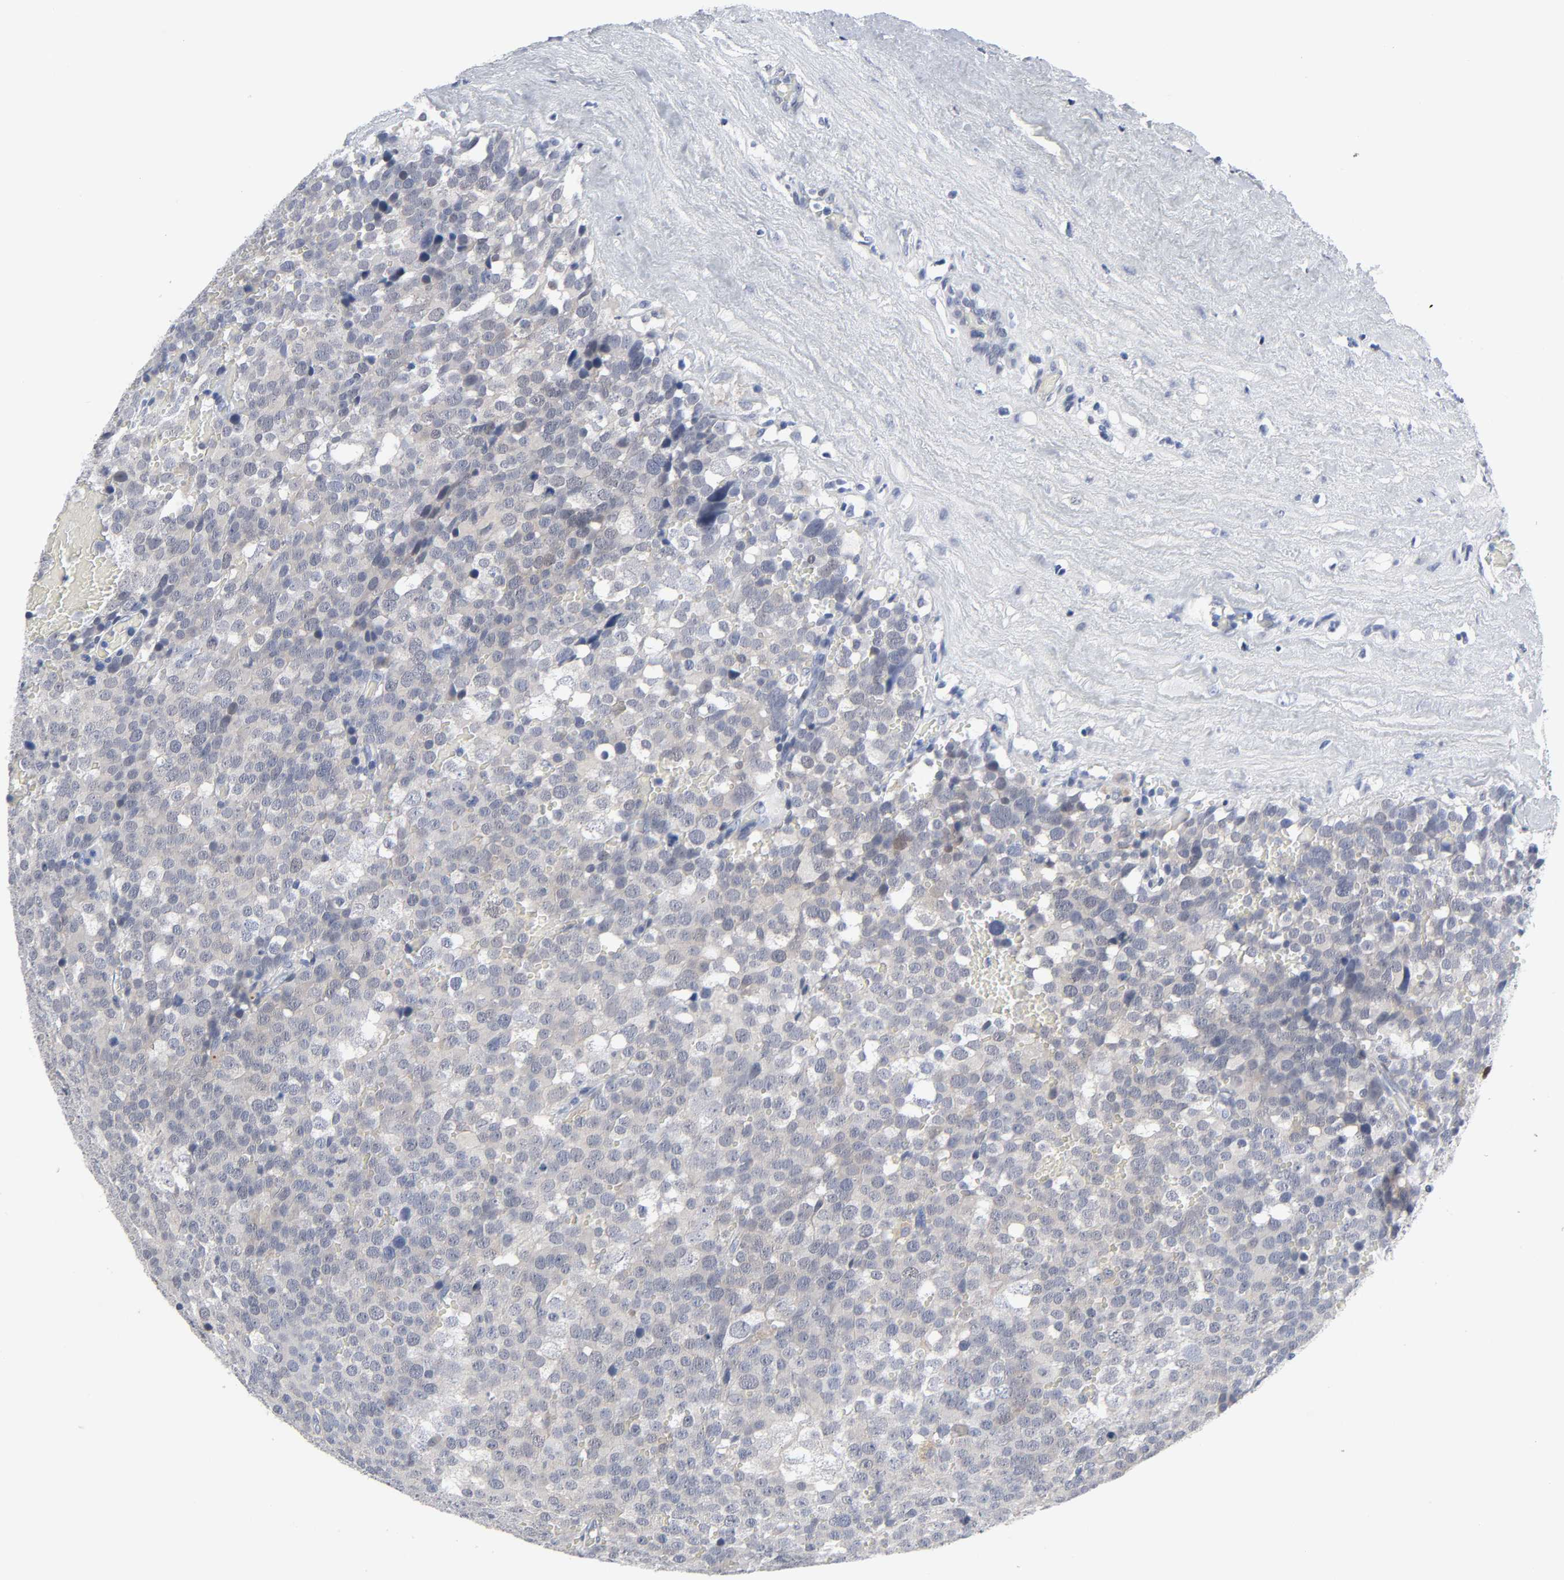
{"staining": {"intensity": "negative", "quantity": "none", "location": "none"}, "tissue": "testis cancer", "cell_type": "Tumor cells", "image_type": "cancer", "snomed": [{"axis": "morphology", "description": "Seminoma, NOS"}, {"axis": "topography", "description": "Testis"}], "caption": "Tumor cells are negative for protein expression in human testis cancer (seminoma).", "gene": "SALL2", "patient": {"sex": "male", "age": 71}}